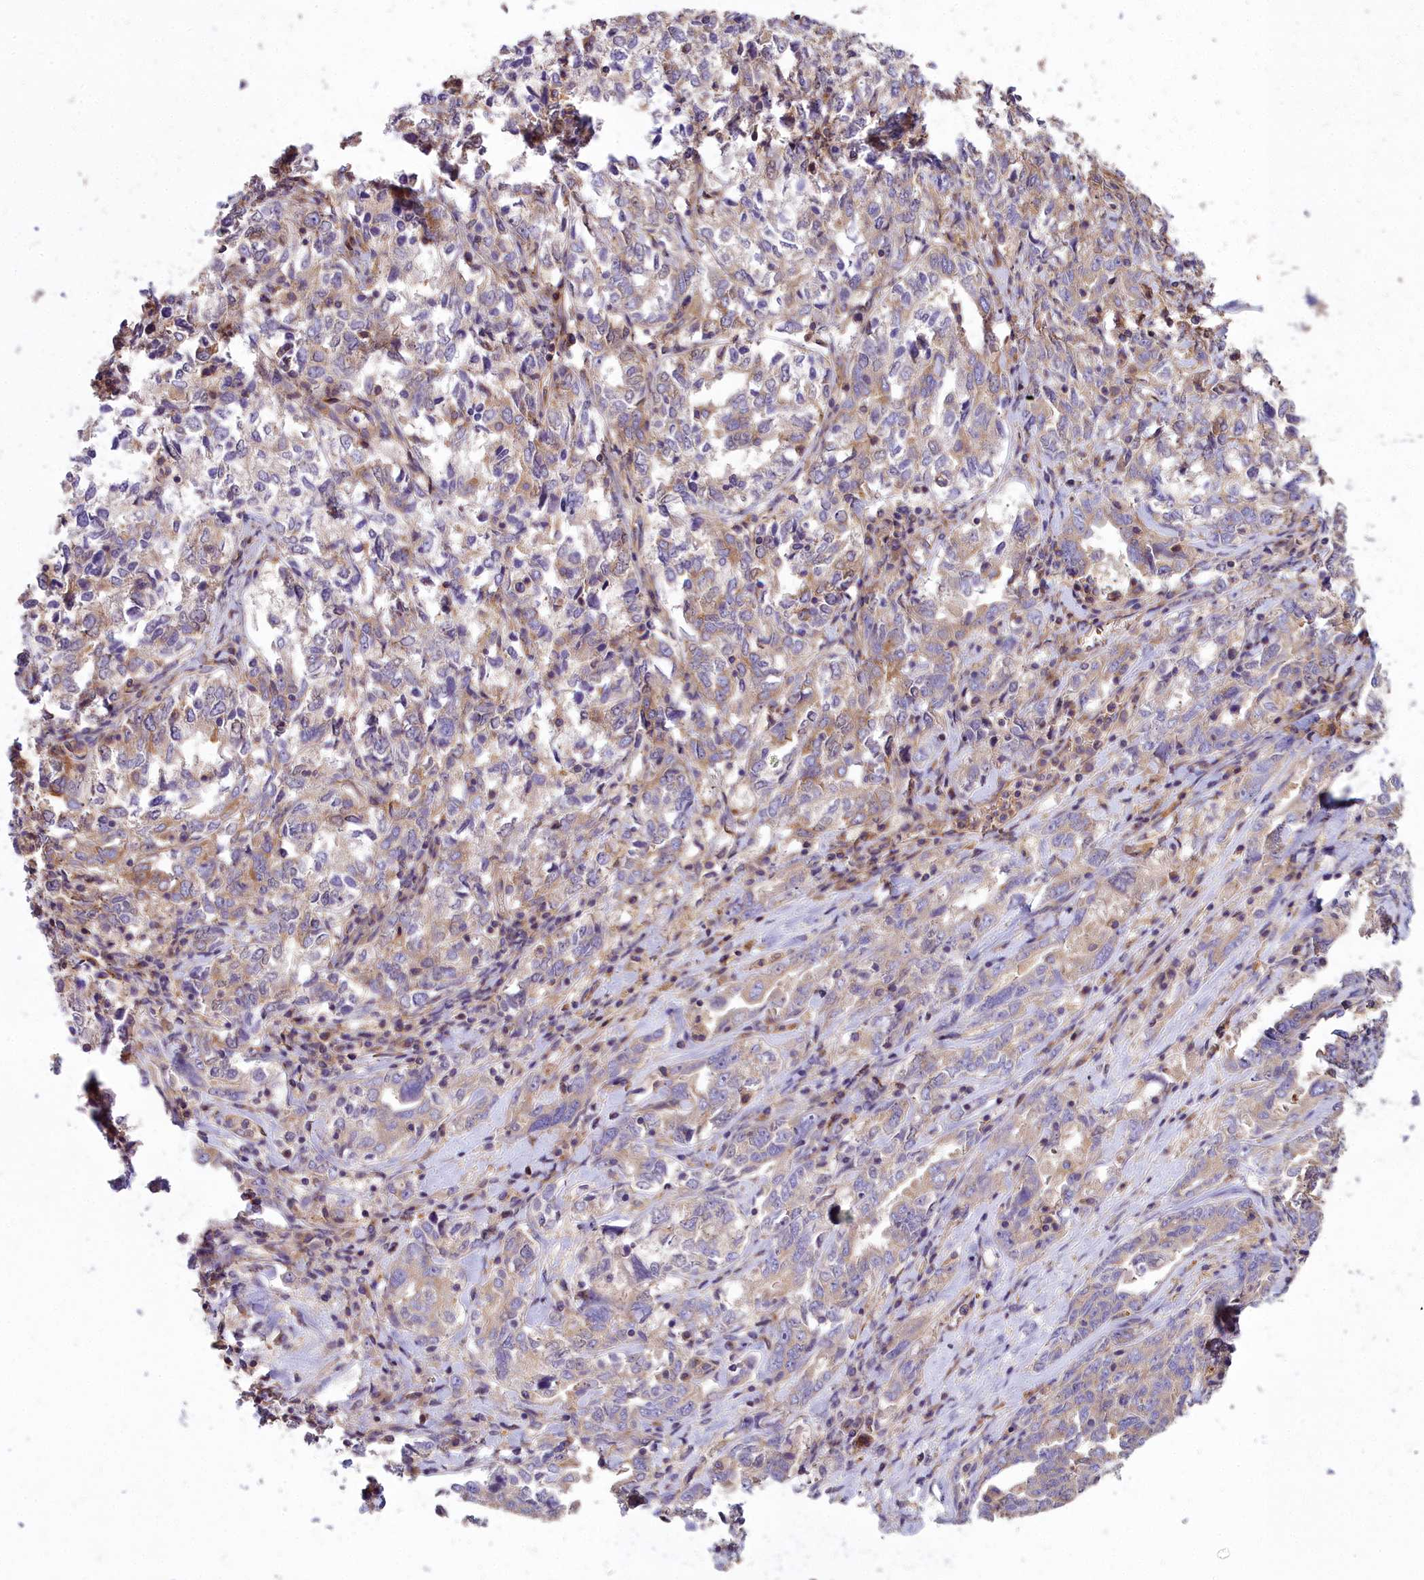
{"staining": {"intensity": "weak", "quantity": "25%-75%", "location": "cytoplasmic/membranous"}, "tissue": "ovarian cancer", "cell_type": "Tumor cells", "image_type": "cancer", "snomed": [{"axis": "morphology", "description": "Carcinoma, endometroid"}, {"axis": "topography", "description": "Ovary"}], "caption": "Immunohistochemical staining of human ovarian cancer (endometroid carcinoma) shows weak cytoplasmic/membranous protein positivity in approximately 25%-75% of tumor cells. The protein of interest is stained brown, and the nuclei are stained in blue (DAB IHC with brightfield microscopy, high magnification).", "gene": "DCTN3", "patient": {"sex": "female", "age": 62}}